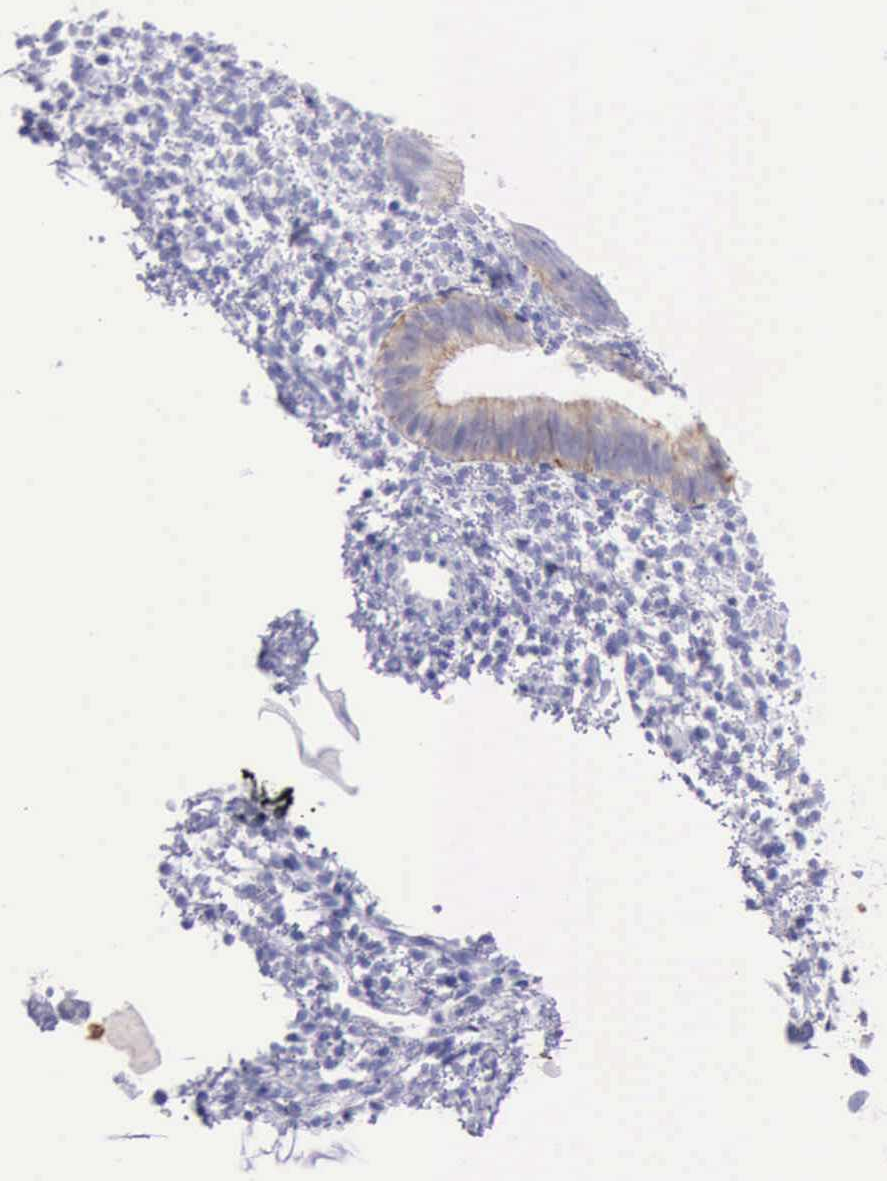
{"staining": {"intensity": "negative", "quantity": "none", "location": "none"}, "tissue": "endometrium", "cell_type": "Cells in endometrial stroma", "image_type": "normal", "snomed": [{"axis": "morphology", "description": "Normal tissue, NOS"}, {"axis": "topography", "description": "Endometrium"}], "caption": "High power microscopy histopathology image of an IHC histopathology image of unremarkable endometrium, revealing no significant positivity in cells in endometrial stroma.", "gene": "KRT8", "patient": {"sex": "female", "age": 35}}